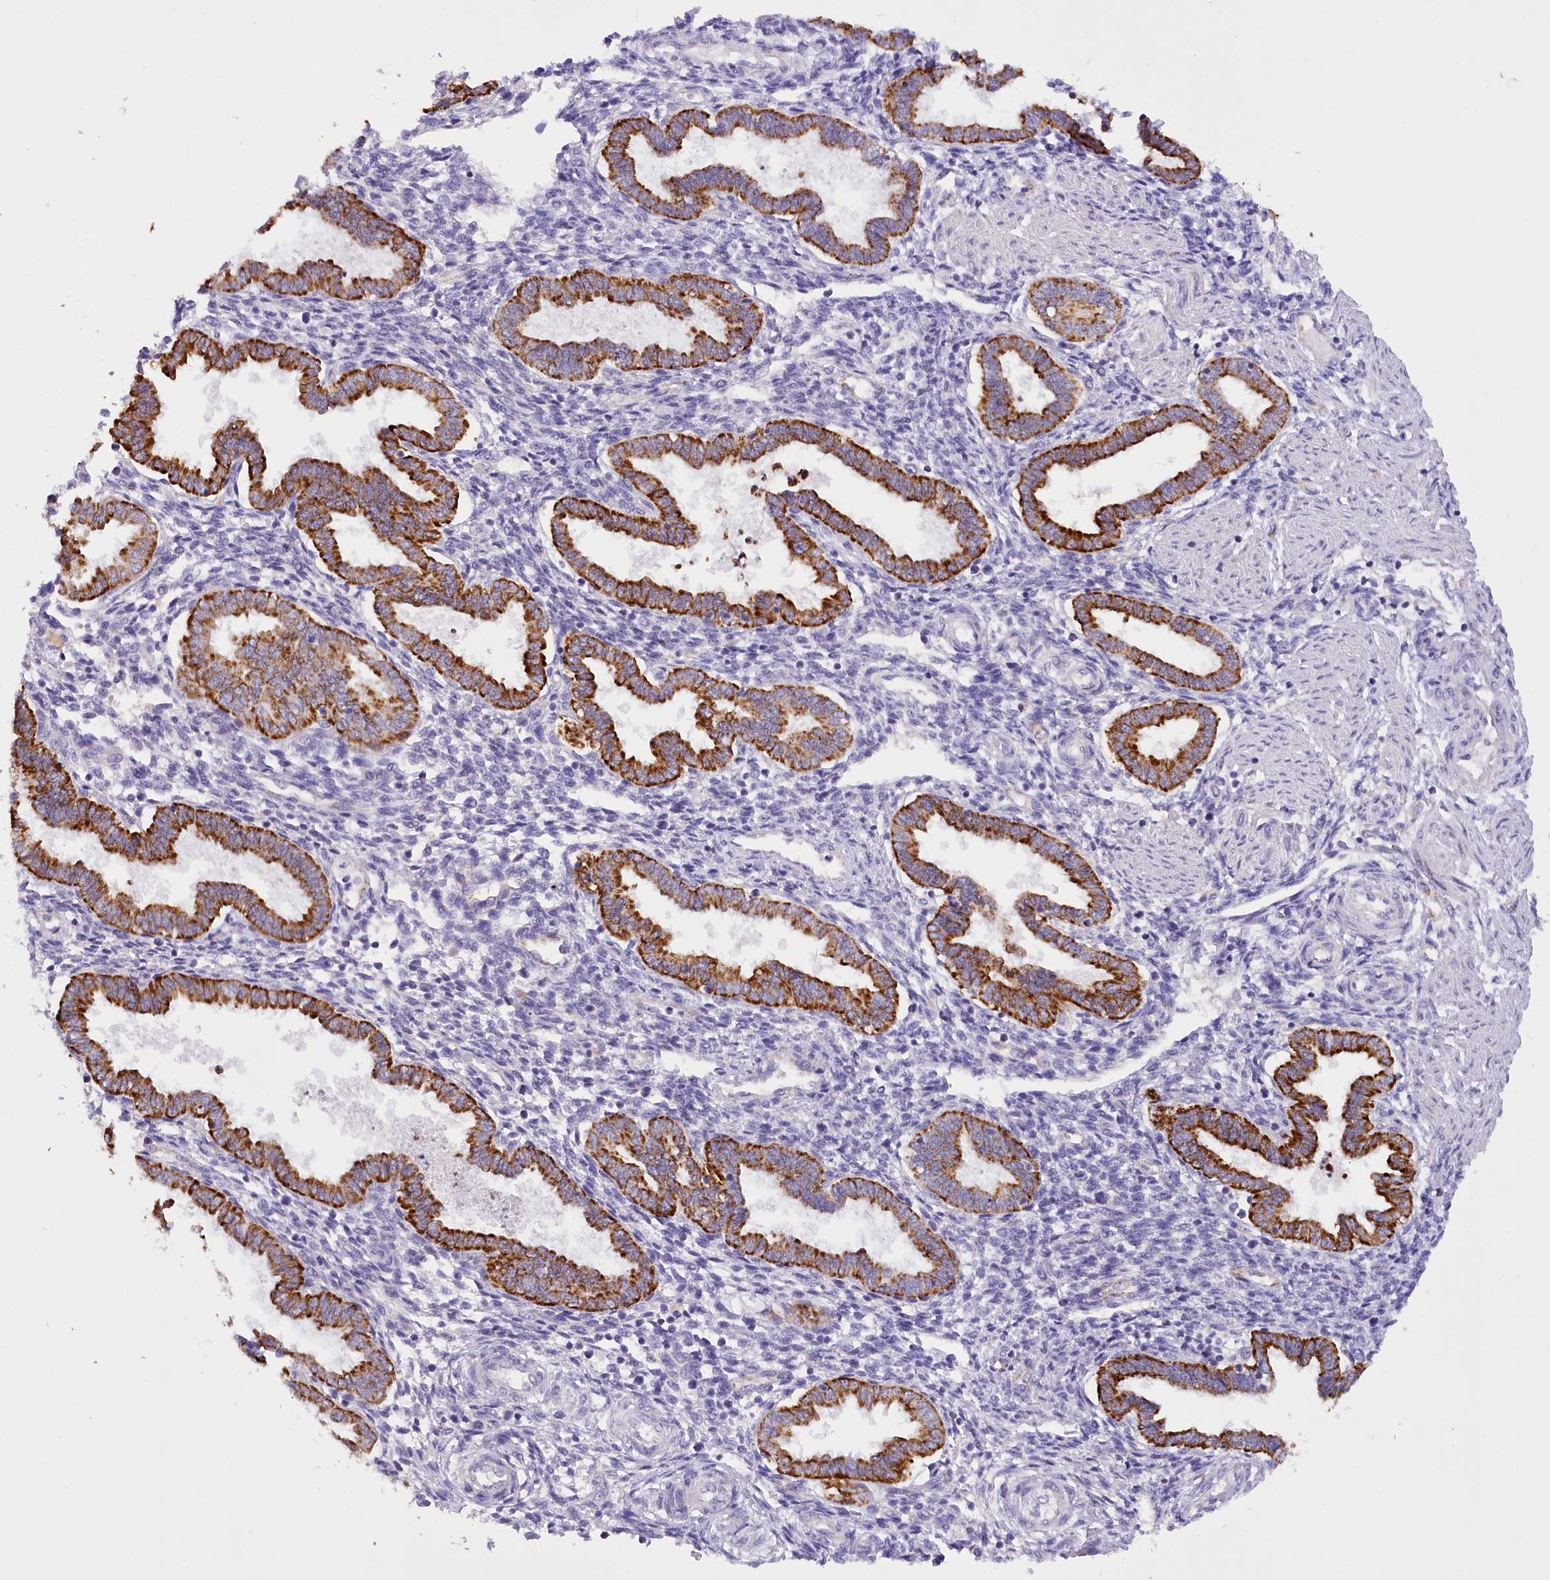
{"staining": {"intensity": "negative", "quantity": "none", "location": "none"}, "tissue": "endometrium", "cell_type": "Cells in endometrial stroma", "image_type": "normal", "snomed": [{"axis": "morphology", "description": "Normal tissue, NOS"}, {"axis": "topography", "description": "Endometrium"}], "caption": "IHC of normal endometrium displays no staining in cells in endometrial stroma.", "gene": "DCUN1D1", "patient": {"sex": "female", "age": 33}}